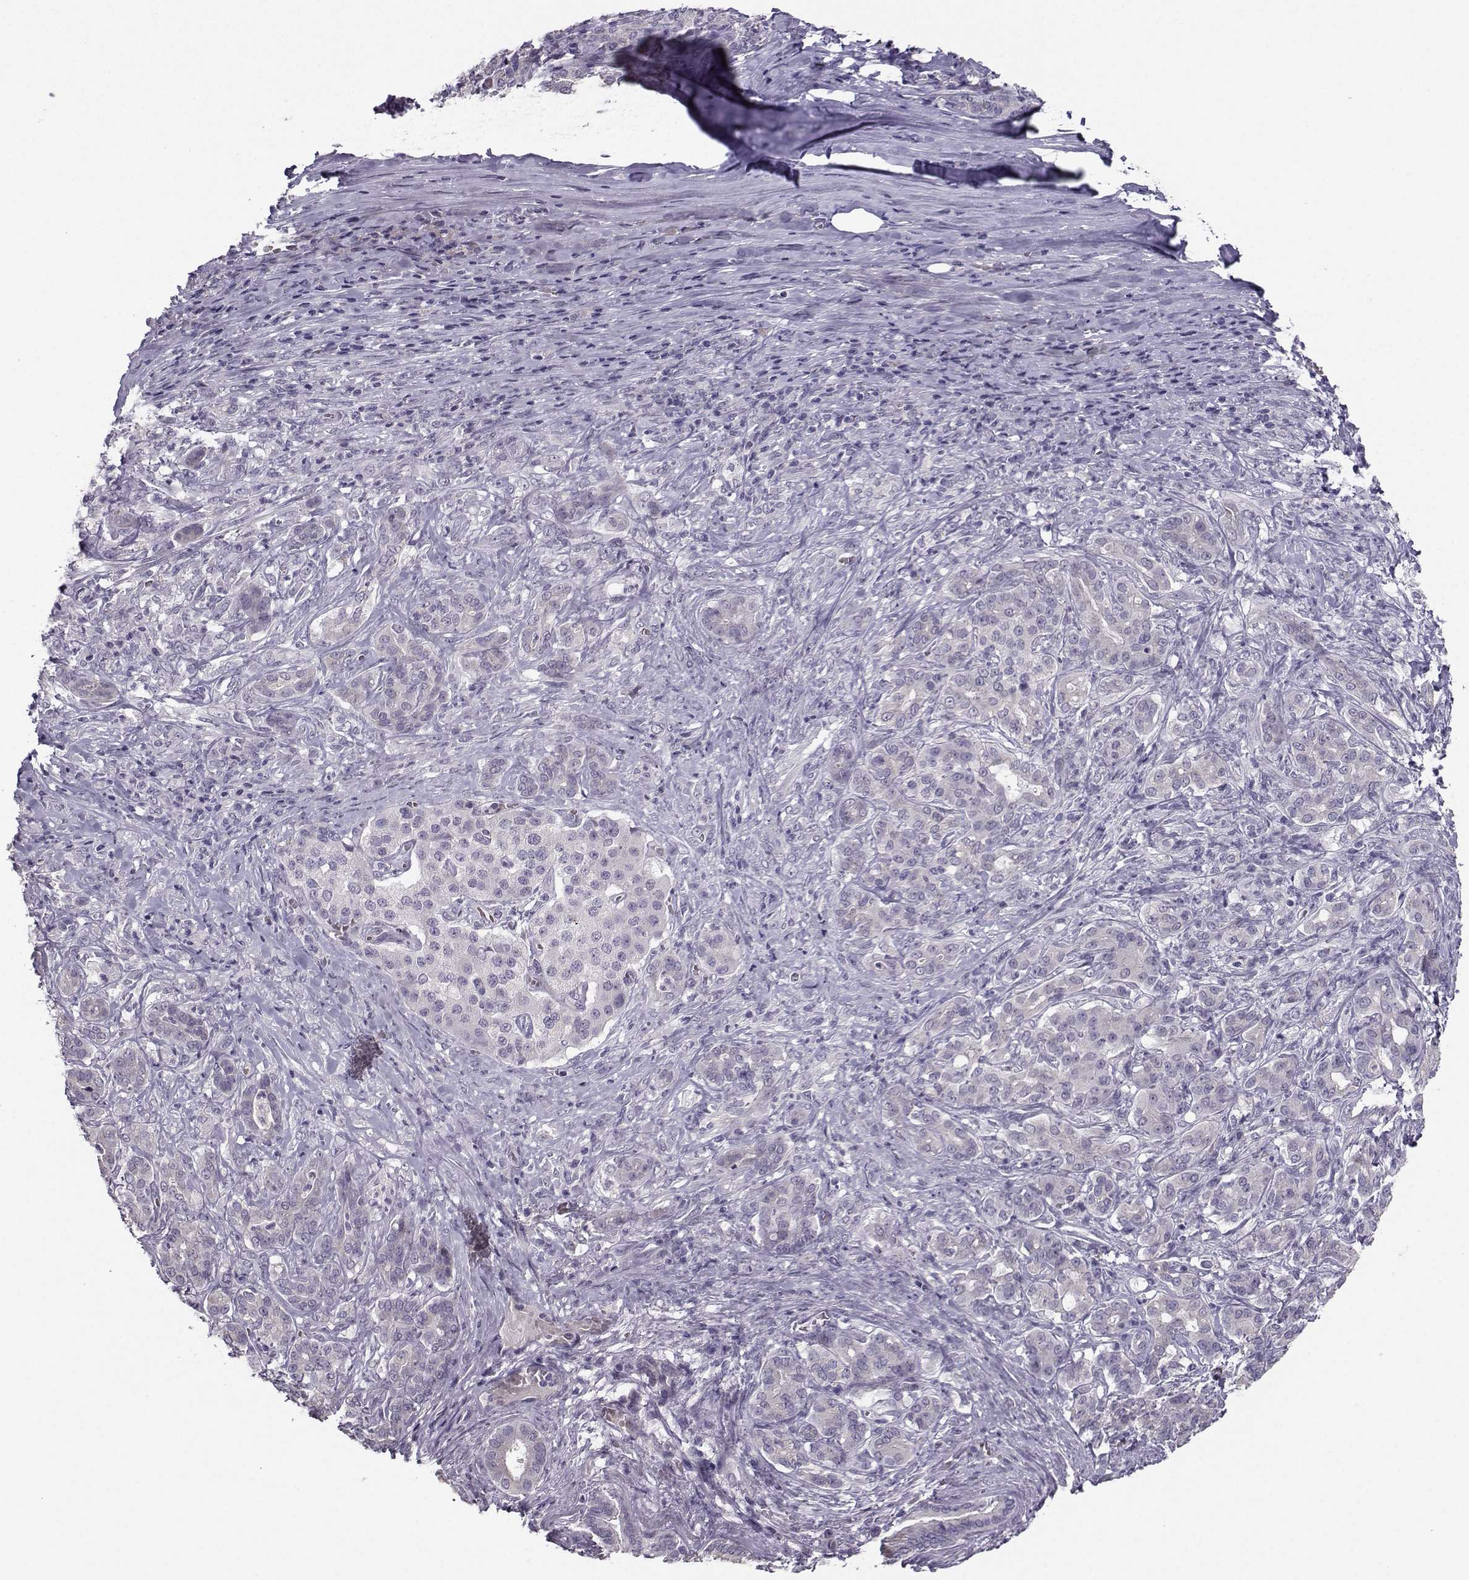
{"staining": {"intensity": "negative", "quantity": "none", "location": "none"}, "tissue": "pancreatic cancer", "cell_type": "Tumor cells", "image_type": "cancer", "snomed": [{"axis": "morphology", "description": "Normal tissue, NOS"}, {"axis": "morphology", "description": "Inflammation, NOS"}, {"axis": "morphology", "description": "Adenocarcinoma, NOS"}, {"axis": "topography", "description": "Pancreas"}], "caption": "The image exhibits no significant staining in tumor cells of pancreatic adenocarcinoma.", "gene": "LIN28A", "patient": {"sex": "male", "age": 57}}